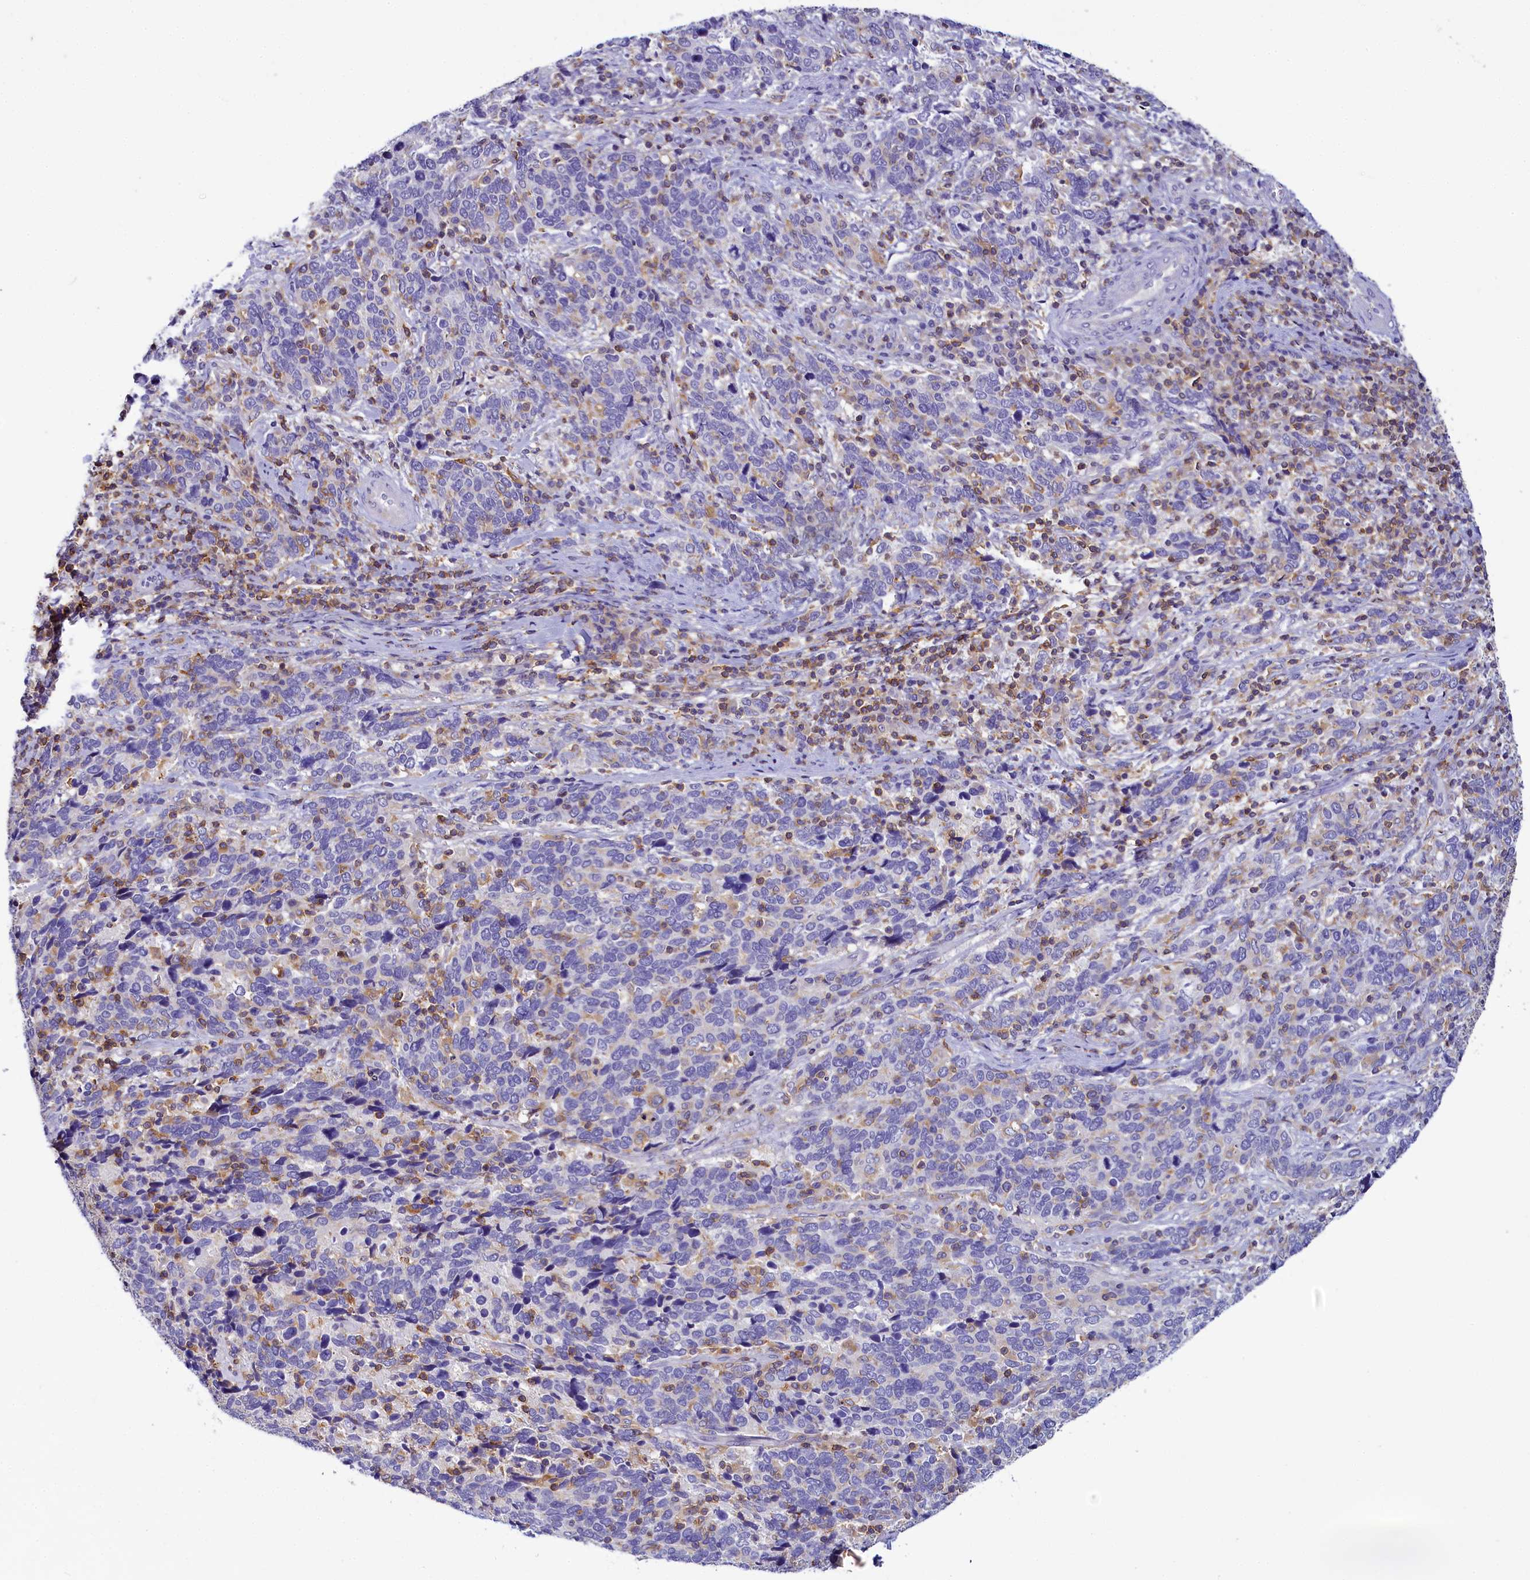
{"staining": {"intensity": "negative", "quantity": "none", "location": "none"}, "tissue": "cervical cancer", "cell_type": "Tumor cells", "image_type": "cancer", "snomed": [{"axis": "morphology", "description": "Squamous cell carcinoma, NOS"}, {"axis": "topography", "description": "Cervix"}], "caption": "Immunohistochemistry micrograph of neoplastic tissue: cervical cancer stained with DAB reveals no significant protein expression in tumor cells. Nuclei are stained in blue.", "gene": "FGFR2", "patient": {"sex": "female", "age": 41}}